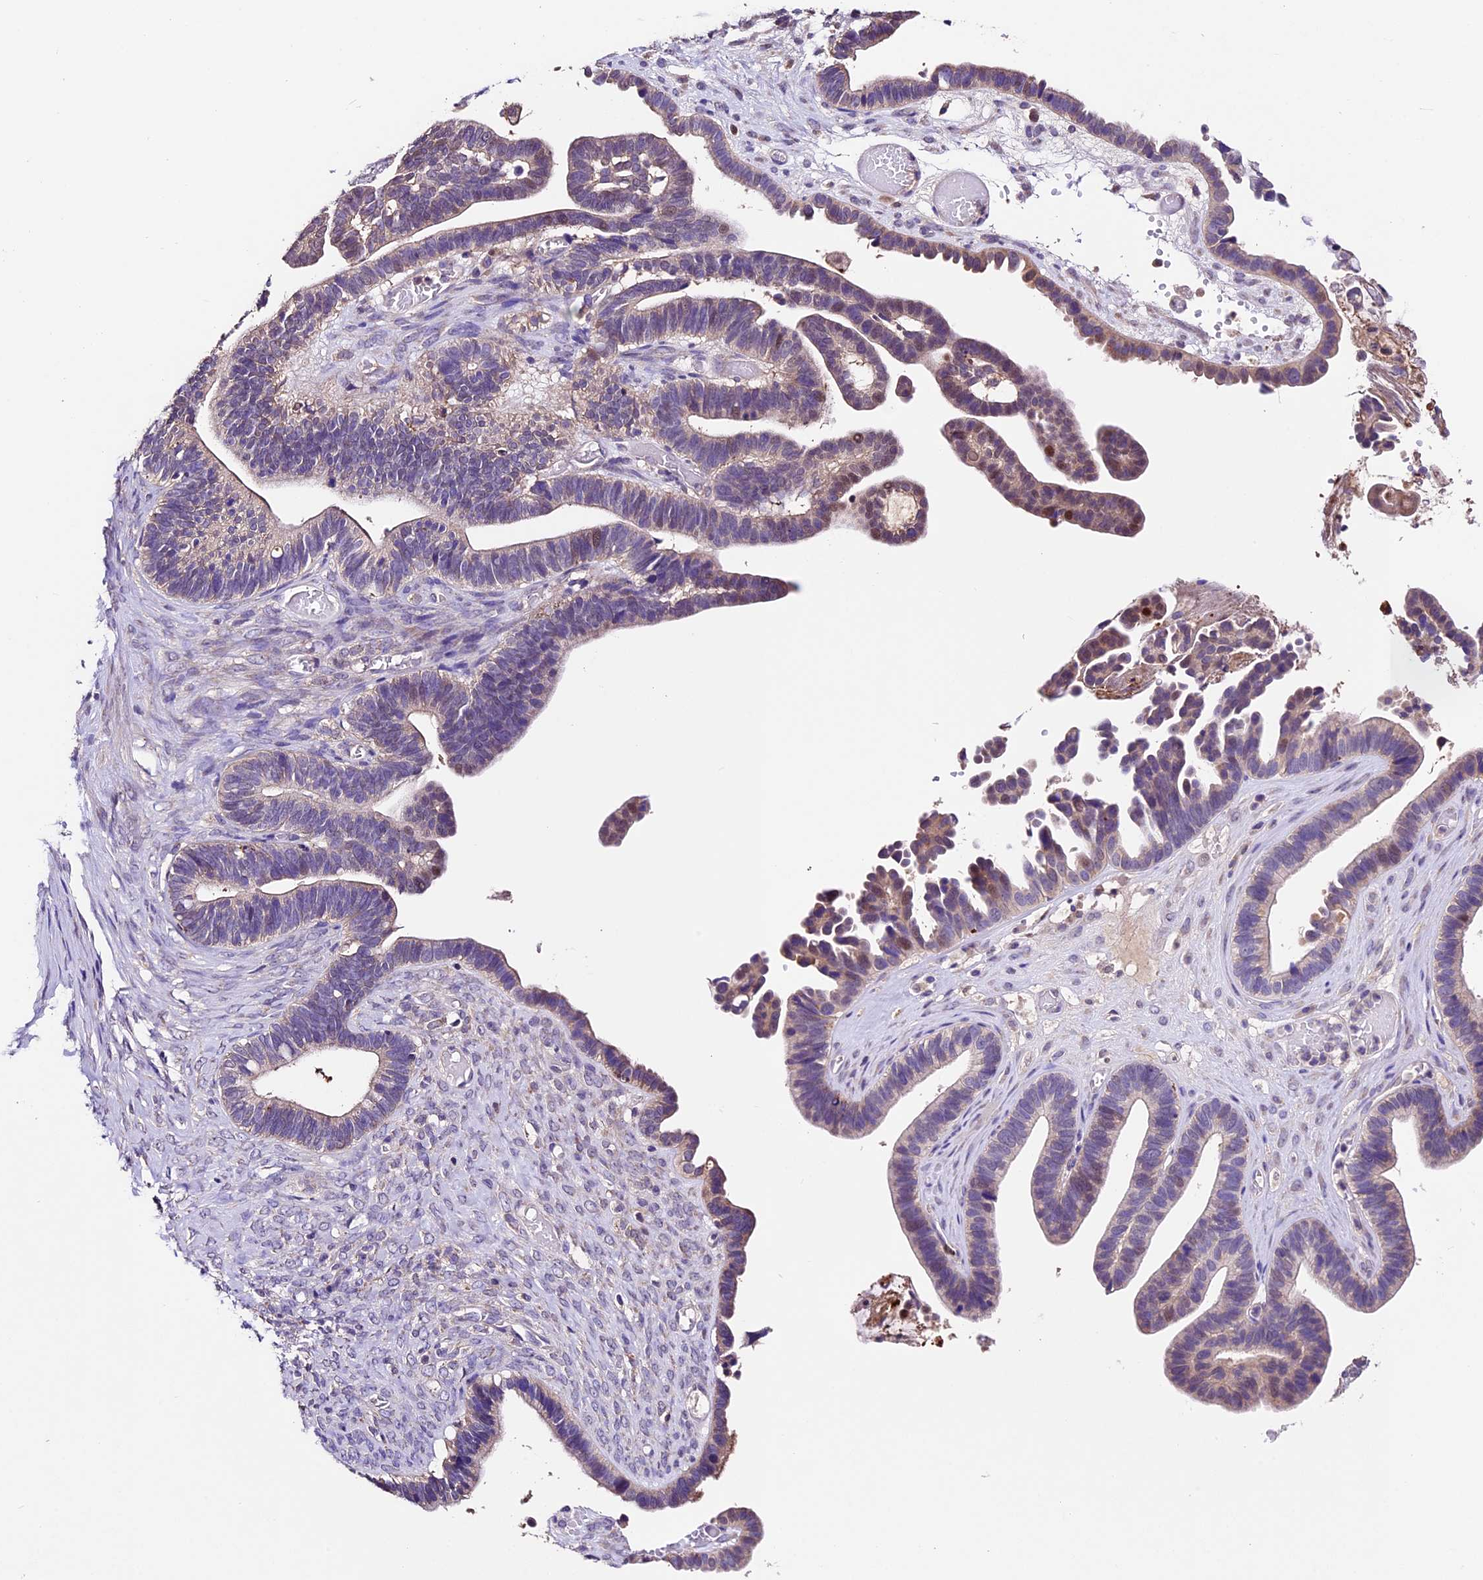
{"staining": {"intensity": "moderate", "quantity": "<25%", "location": "nuclear"}, "tissue": "ovarian cancer", "cell_type": "Tumor cells", "image_type": "cancer", "snomed": [{"axis": "morphology", "description": "Cystadenocarcinoma, serous, NOS"}, {"axis": "topography", "description": "Ovary"}], "caption": "Moderate nuclear protein staining is identified in about <25% of tumor cells in serous cystadenocarcinoma (ovarian). (Brightfield microscopy of DAB IHC at high magnification).", "gene": "SBNO2", "patient": {"sex": "female", "age": 56}}